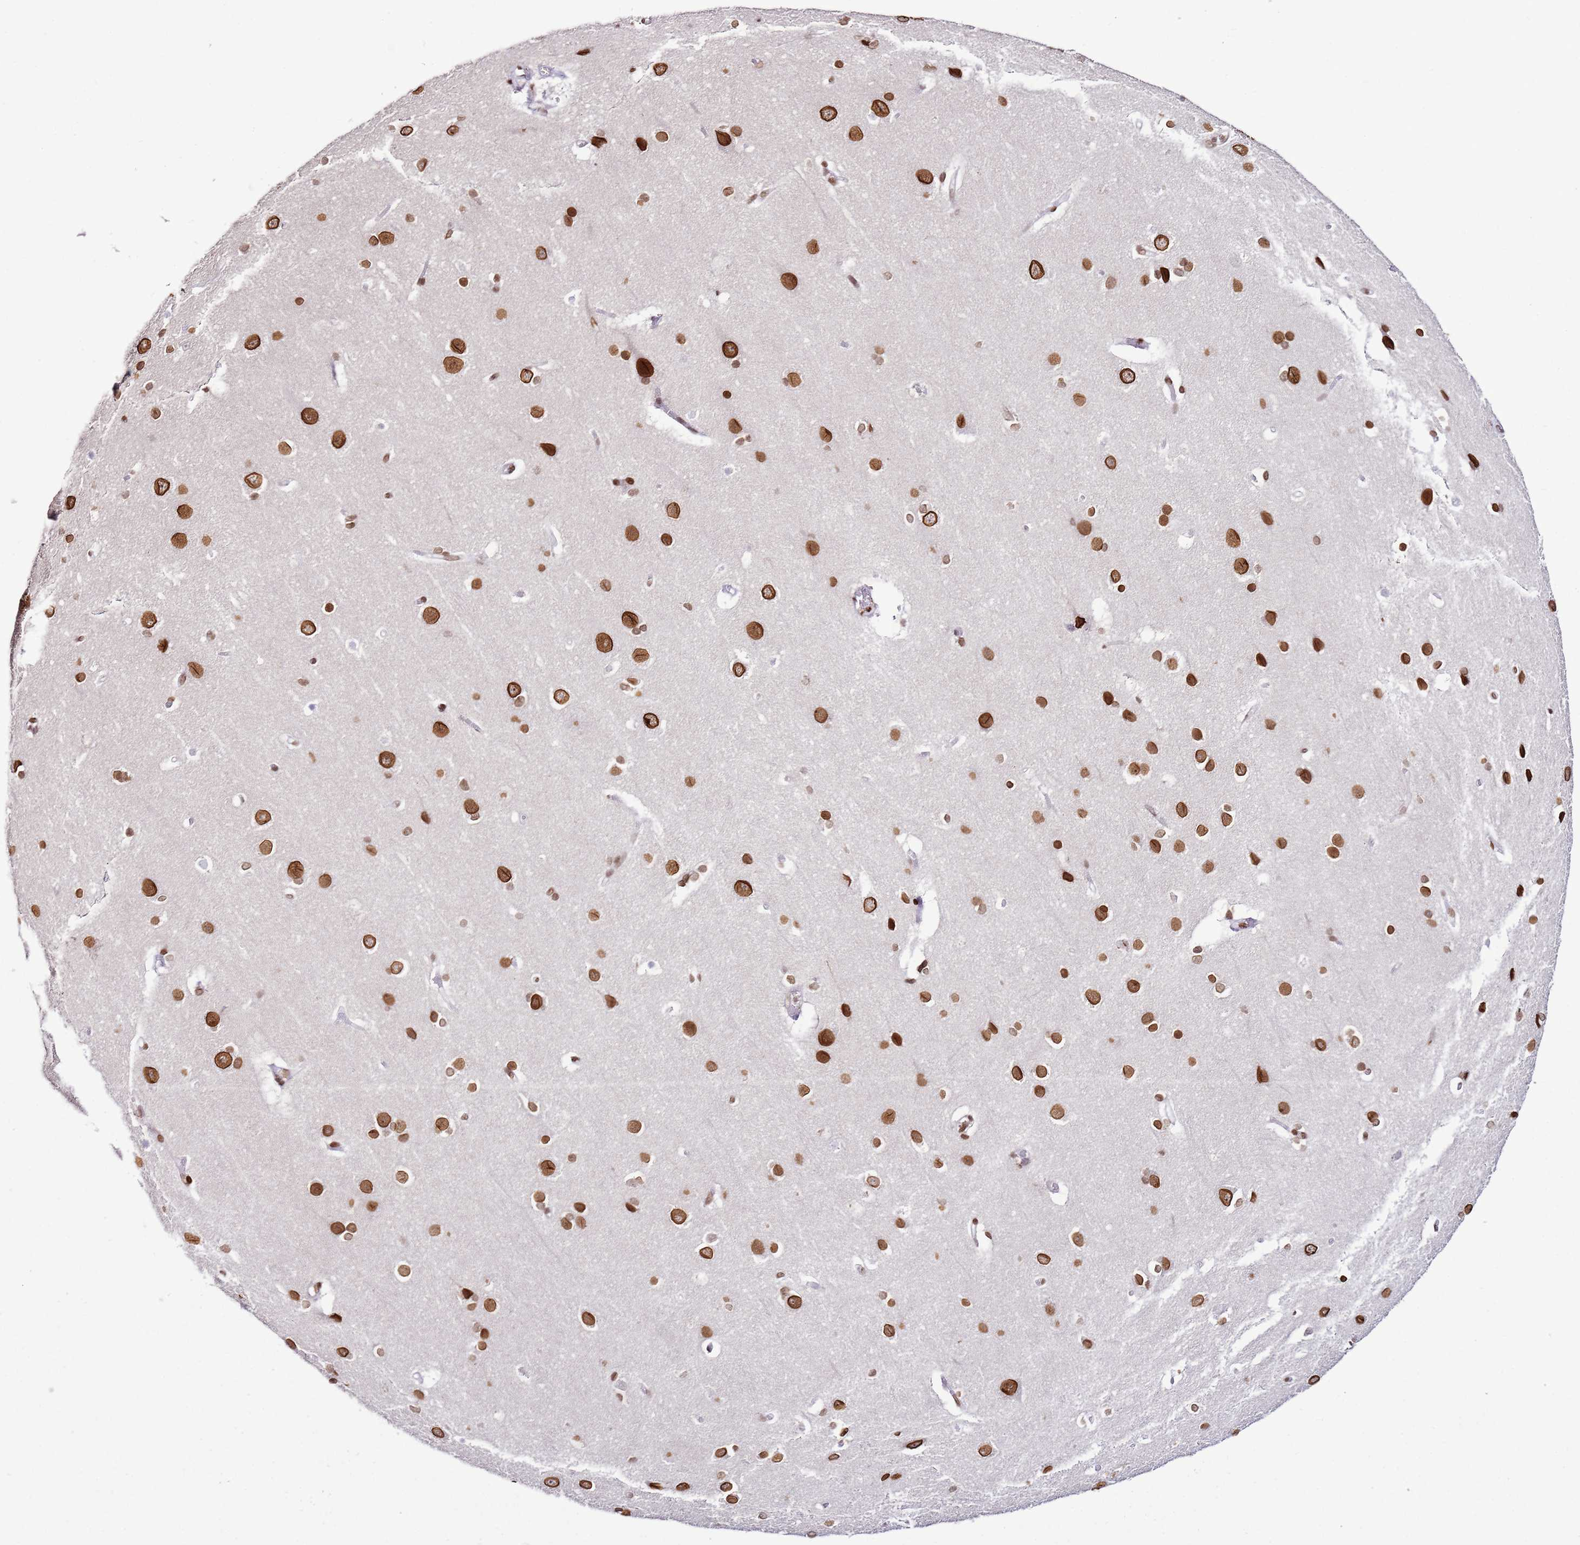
{"staining": {"intensity": "moderate", "quantity": "<25%", "location": "nuclear"}, "tissue": "cerebral cortex", "cell_type": "Endothelial cells", "image_type": "normal", "snomed": [{"axis": "morphology", "description": "Normal tissue, NOS"}, {"axis": "topography", "description": "Cerebral cortex"}], "caption": "Cerebral cortex stained with immunohistochemistry (IHC) exhibits moderate nuclear positivity in approximately <25% of endothelial cells.", "gene": "POU6F1", "patient": {"sex": "male", "age": 37}}